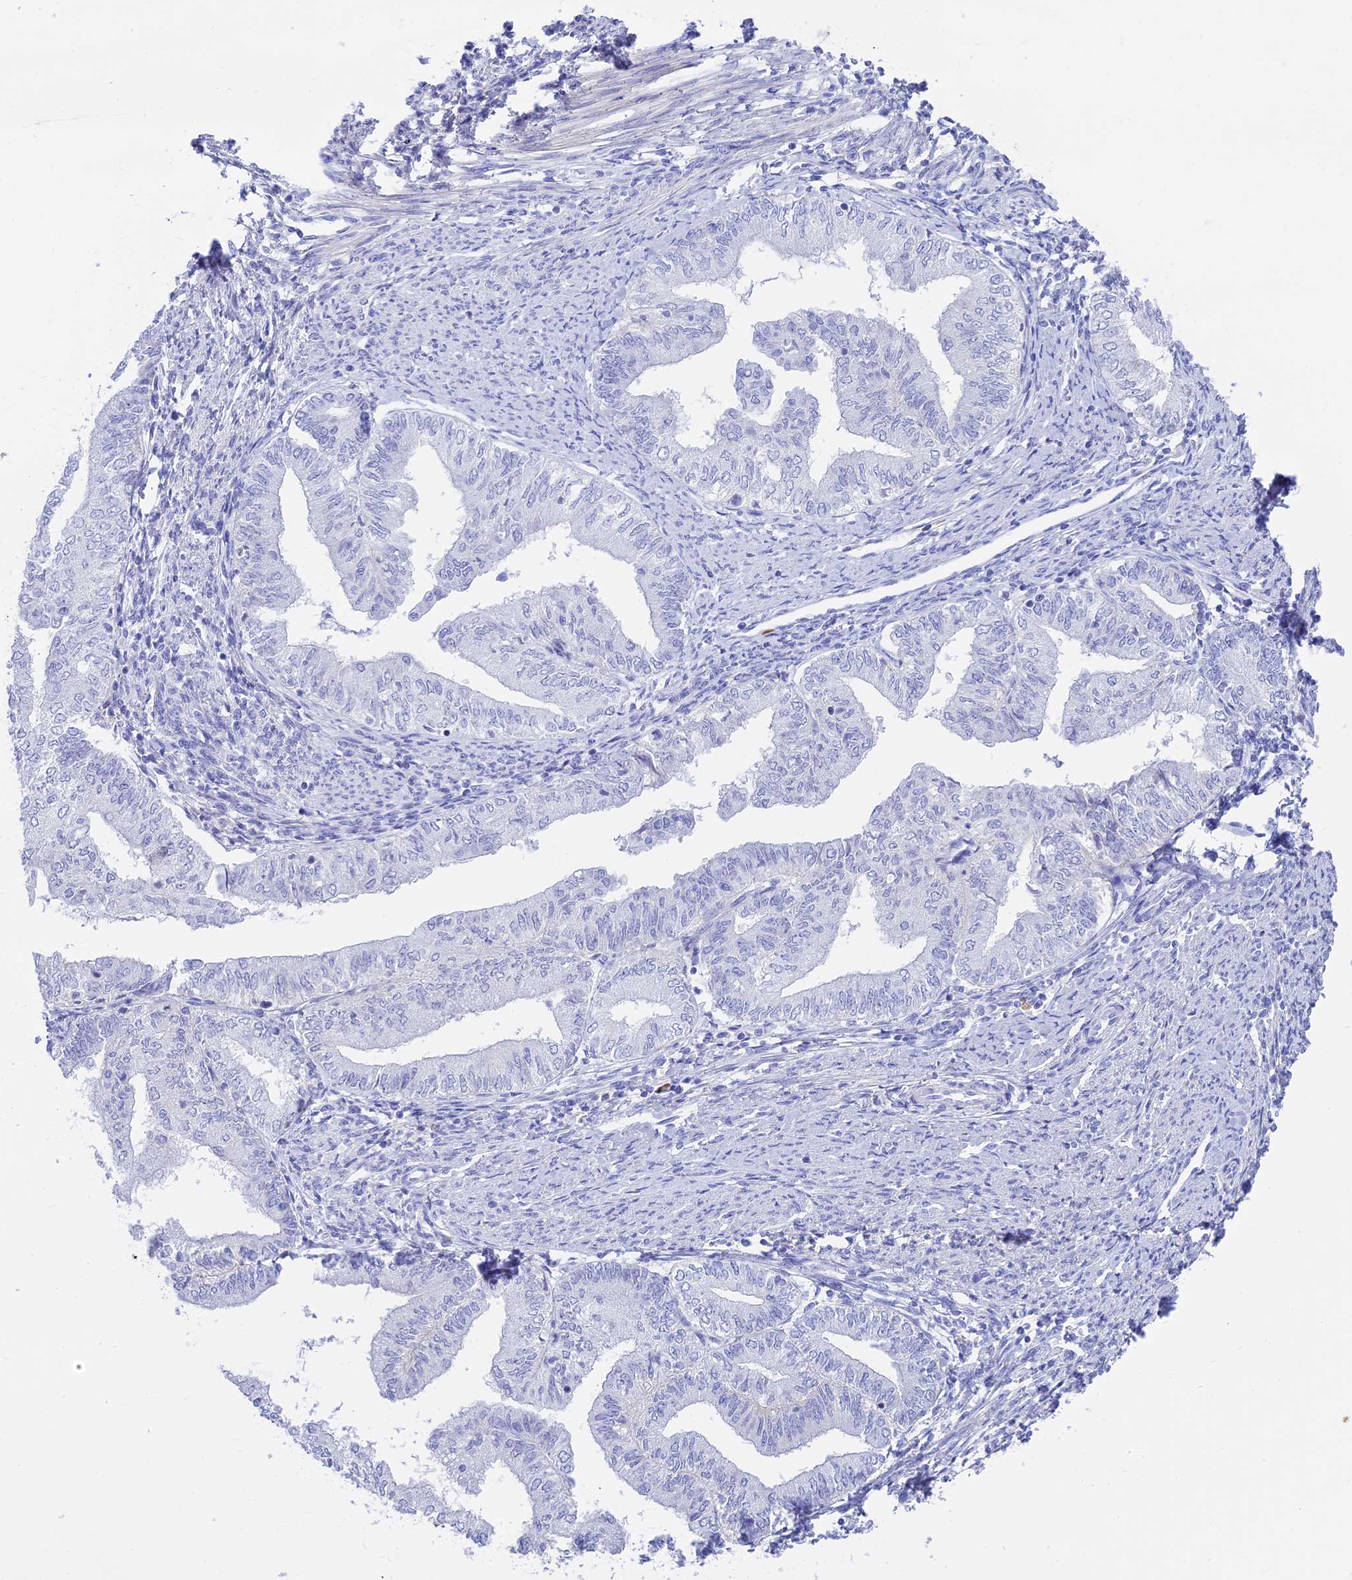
{"staining": {"intensity": "negative", "quantity": "none", "location": "none"}, "tissue": "endometrial cancer", "cell_type": "Tumor cells", "image_type": "cancer", "snomed": [{"axis": "morphology", "description": "Adenocarcinoma, NOS"}, {"axis": "topography", "description": "Endometrium"}], "caption": "Immunohistochemical staining of human endometrial cancer shows no significant staining in tumor cells.", "gene": "MBD3L1", "patient": {"sex": "female", "age": 66}}